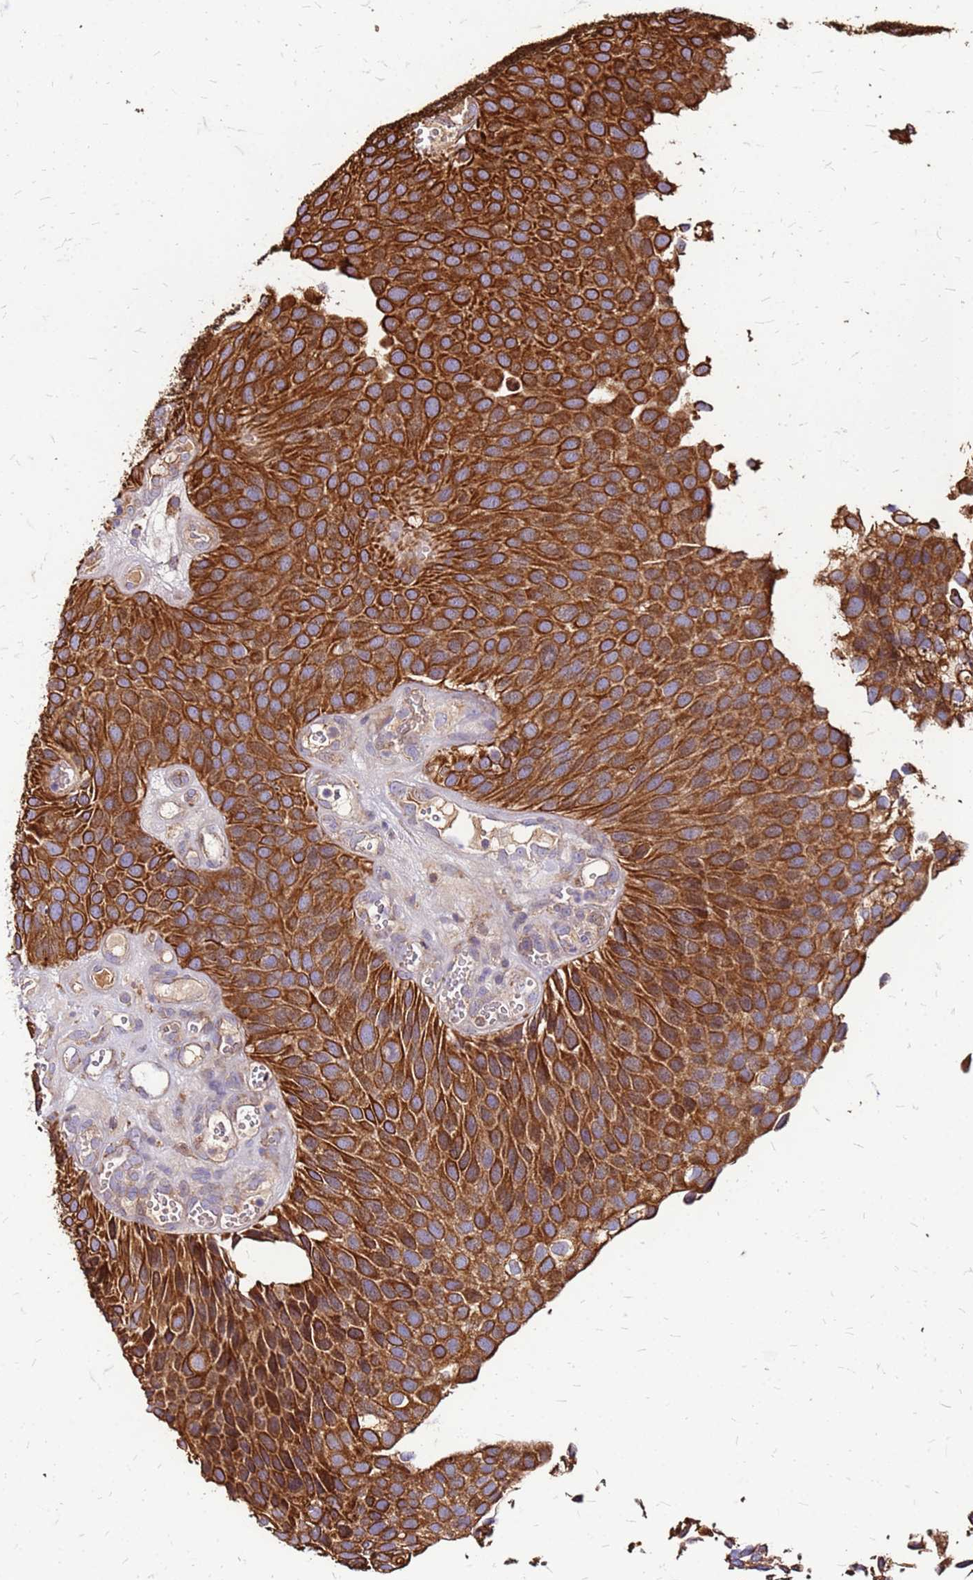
{"staining": {"intensity": "strong", "quantity": ">75%", "location": "cytoplasmic/membranous"}, "tissue": "urothelial cancer", "cell_type": "Tumor cells", "image_type": "cancer", "snomed": [{"axis": "morphology", "description": "Urothelial carcinoma, Low grade"}, {"axis": "topography", "description": "Urinary bladder"}], "caption": "IHC photomicrograph of neoplastic tissue: urothelial cancer stained using IHC reveals high levels of strong protein expression localized specifically in the cytoplasmic/membranous of tumor cells, appearing as a cytoplasmic/membranous brown color.", "gene": "VMO1", "patient": {"sex": "male", "age": 89}}